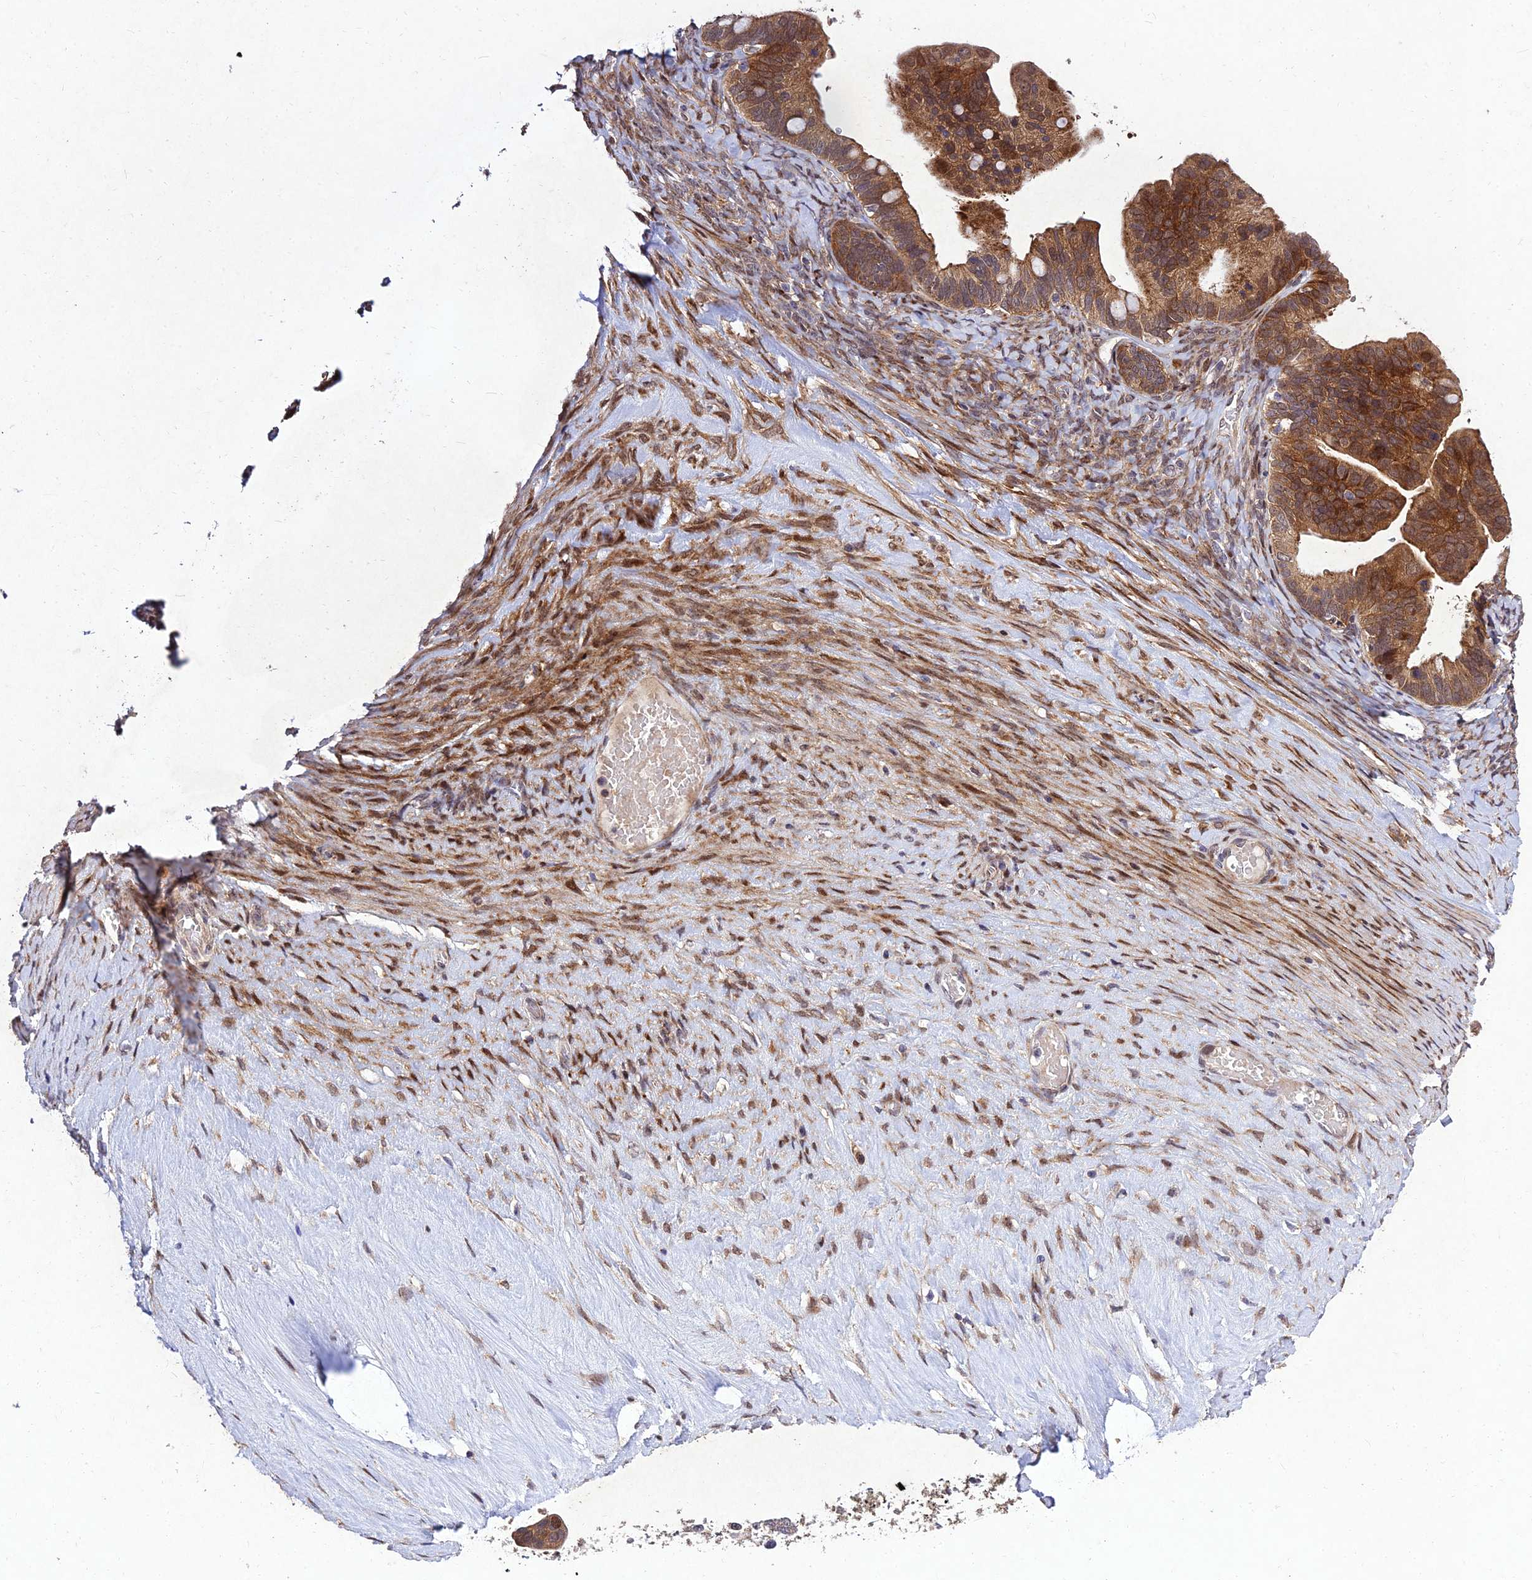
{"staining": {"intensity": "moderate", "quantity": ">75%", "location": "cytoplasmic/membranous"}, "tissue": "ovarian cancer", "cell_type": "Tumor cells", "image_type": "cancer", "snomed": [{"axis": "morphology", "description": "Cystadenocarcinoma, serous, NOS"}, {"axis": "topography", "description": "Ovary"}], "caption": "Tumor cells demonstrate medium levels of moderate cytoplasmic/membranous positivity in about >75% of cells in human ovarian cancer. (DAB = brown stain, brightfield microscopy at high magnification).", "gene": "MKKS", "patient": {"sex": "female", "age": 56}}